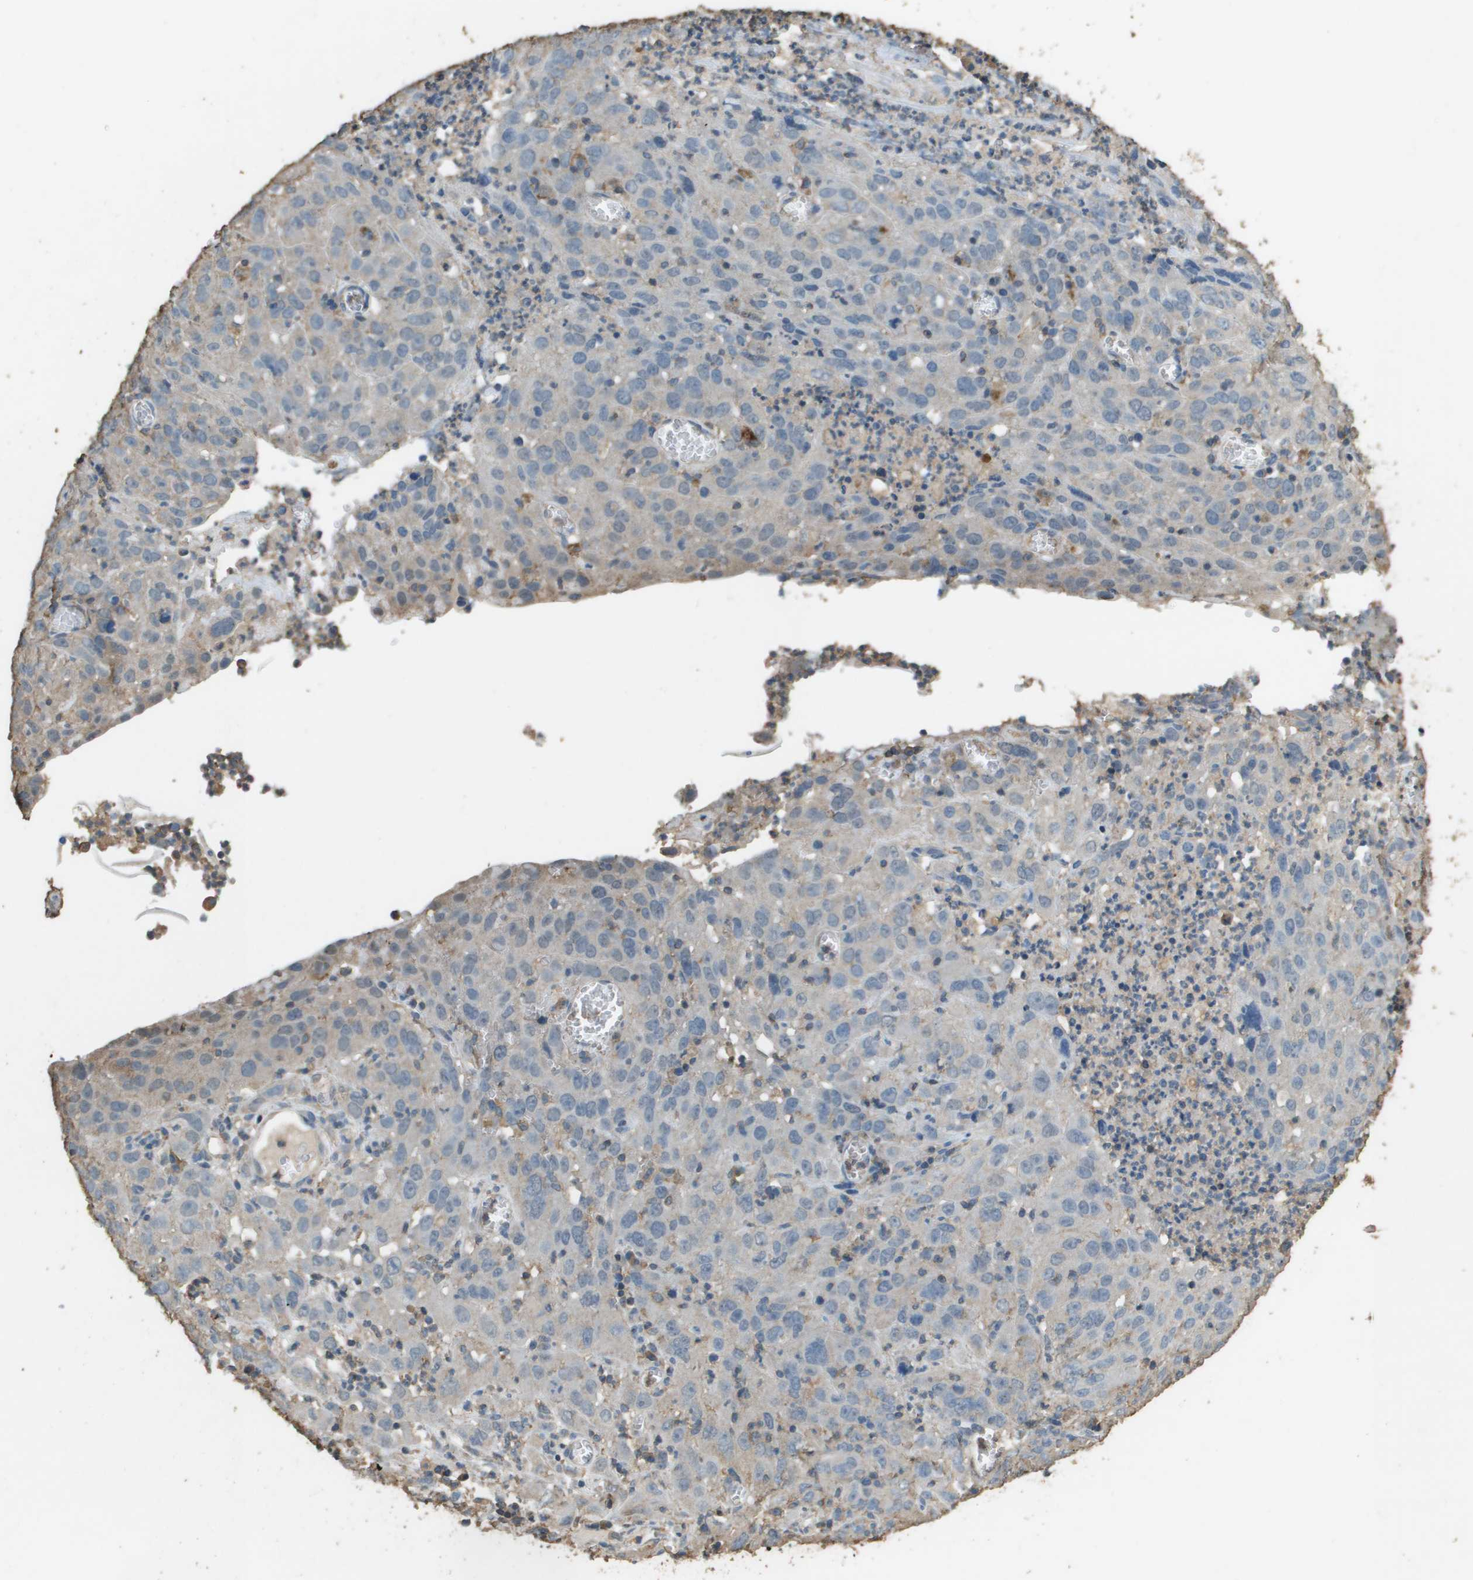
{"staining": {"intensity": "negative", "quantity": "none", "location": "none"}, "tissue": "cervical cancer", "cell_type": "Tumor cells", "image_type": "cancer", "snomed": [{"axis": "morphology", "description": "Squamous cell carcinoma, NOS"}, {"axis": "topography", "description": "Cervix"}], "caption": "A micrograph of human squamous cell carcinoma (cervical) is negative for staining in tumor cells.", "gene": "MS4A7", "patient": {"sex": "female", "age": 32}}